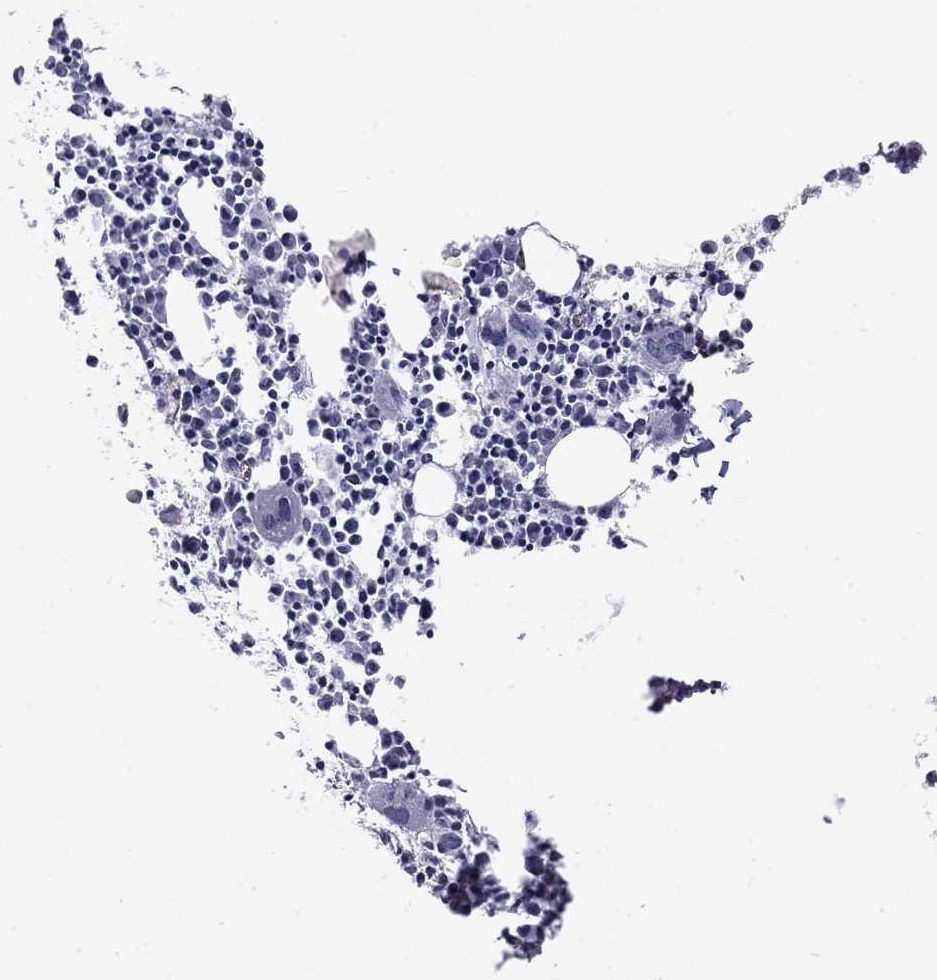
{"staining": {"intensity": "negative", "quantity": "none", "location": "none"}, "tissue": "bone marrow", "cell_type": "Hematopoietic cells", "image_type": "normal", "snomed": [{"axis": "morphology", "description": "Normal tissue, NOS"}, {"axis": "morphology", "description": "Inflammation, NOS"}, {"axis": "topography", "description": "Bone marrow"}], "caption": "High magnification brightfield microscopy of benign bone marrow stained with DAB (brown) and counterstained with hematoxylin (blue): hematopoietic cells show no significant staining. (Stains: DAB immunohistochemistry with hematoxylin counter stain, Microscopy: brightfield microscopy at high magnification).", "gene": "ANKS4B", "patient": {"sex": "male", "age": 3}}